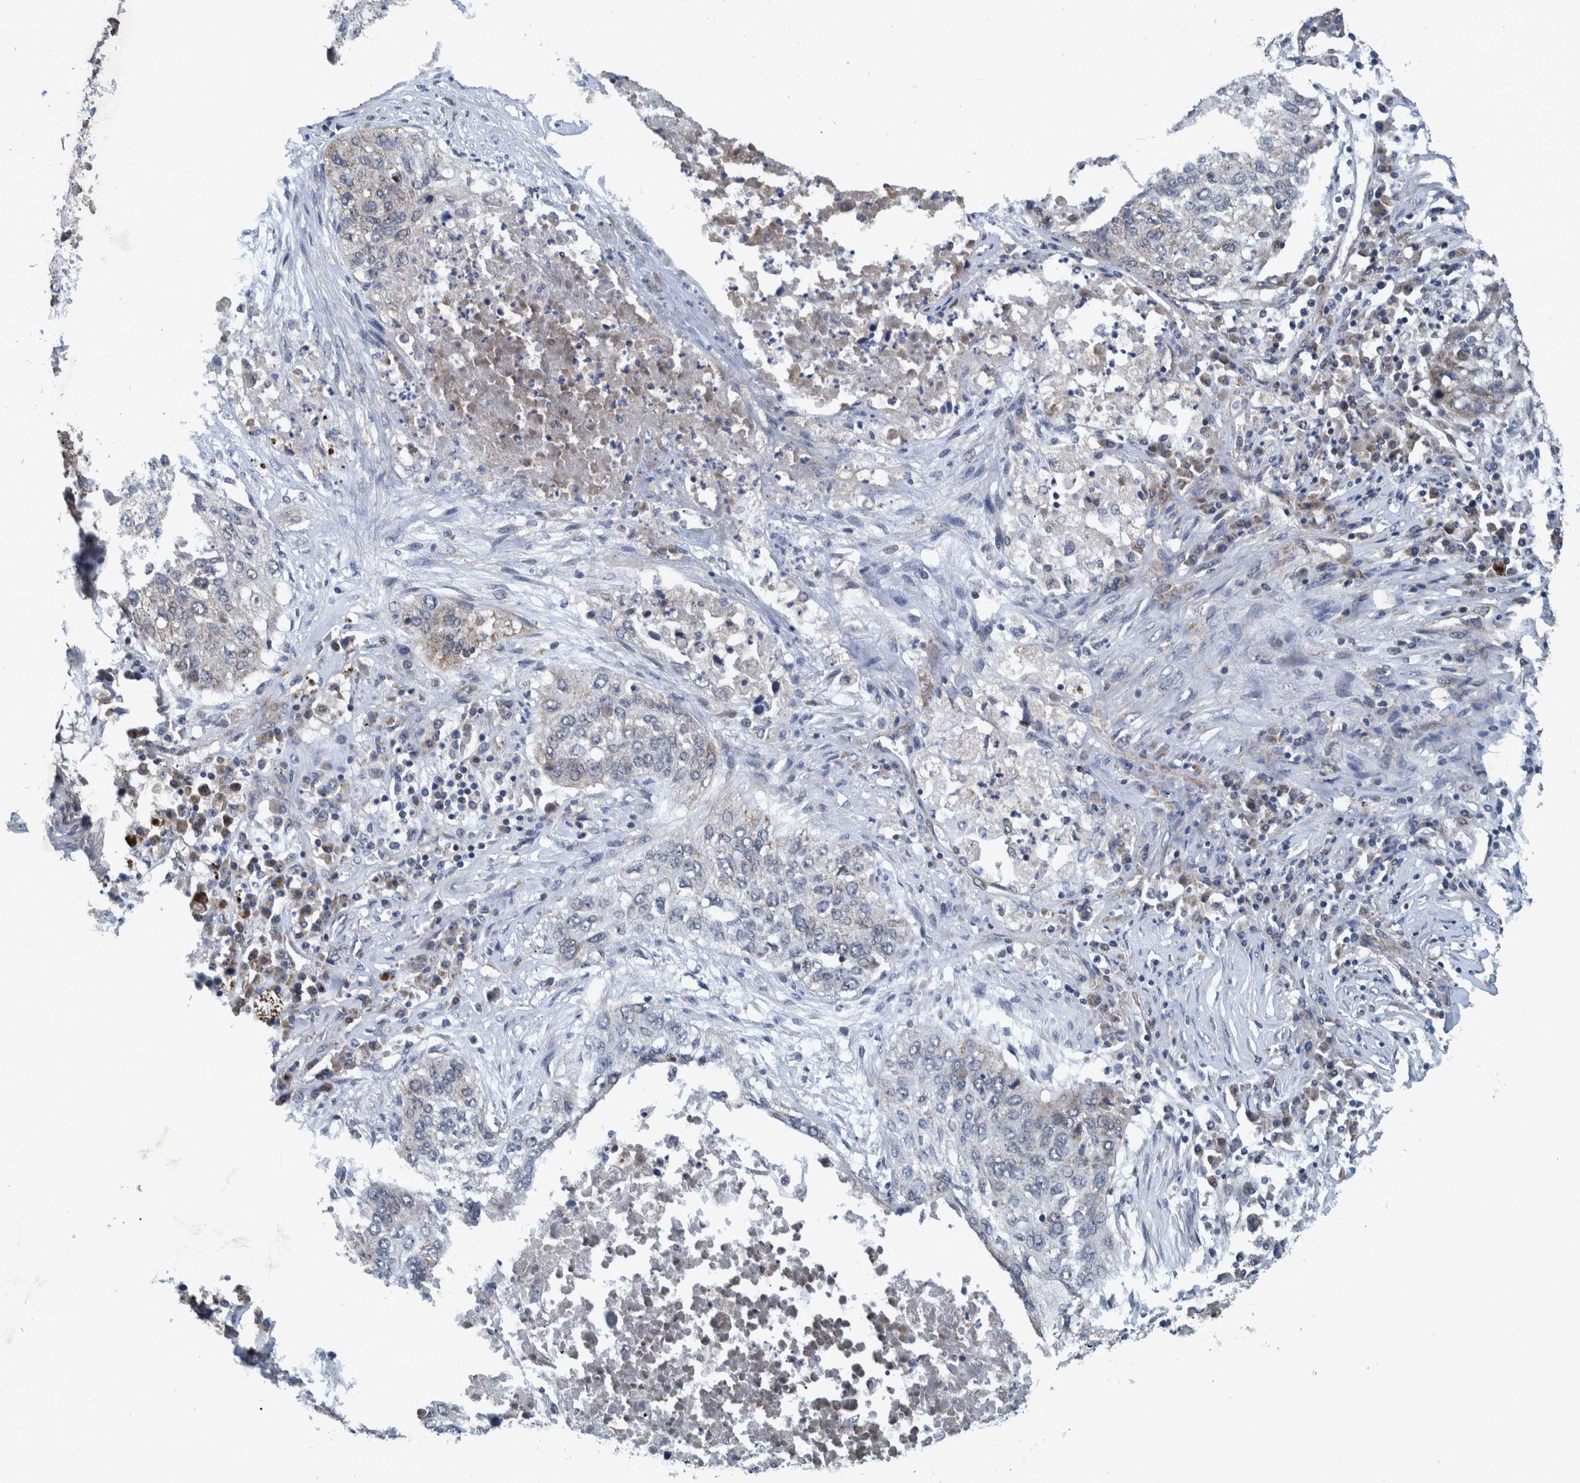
{"staining": {"intensity": "weak", "quantity": "<25%", "location": "cytoplasmic/membranous"}, "tissue": "lung cancer", "cell_type": "Tumor cells", "image_type": "cancer", "snomed": [{"axis": "morphology", "description": "Squamous cell carcinoma, NOS"}, {"axis": "topography", "description": "Lung"}], "caption": "Lung cancer was stained to show a protein in brown. There is no significant staining in tumor cells.", "gene": "MRPS7", "patient": {"sex": "female", "age": 63}}